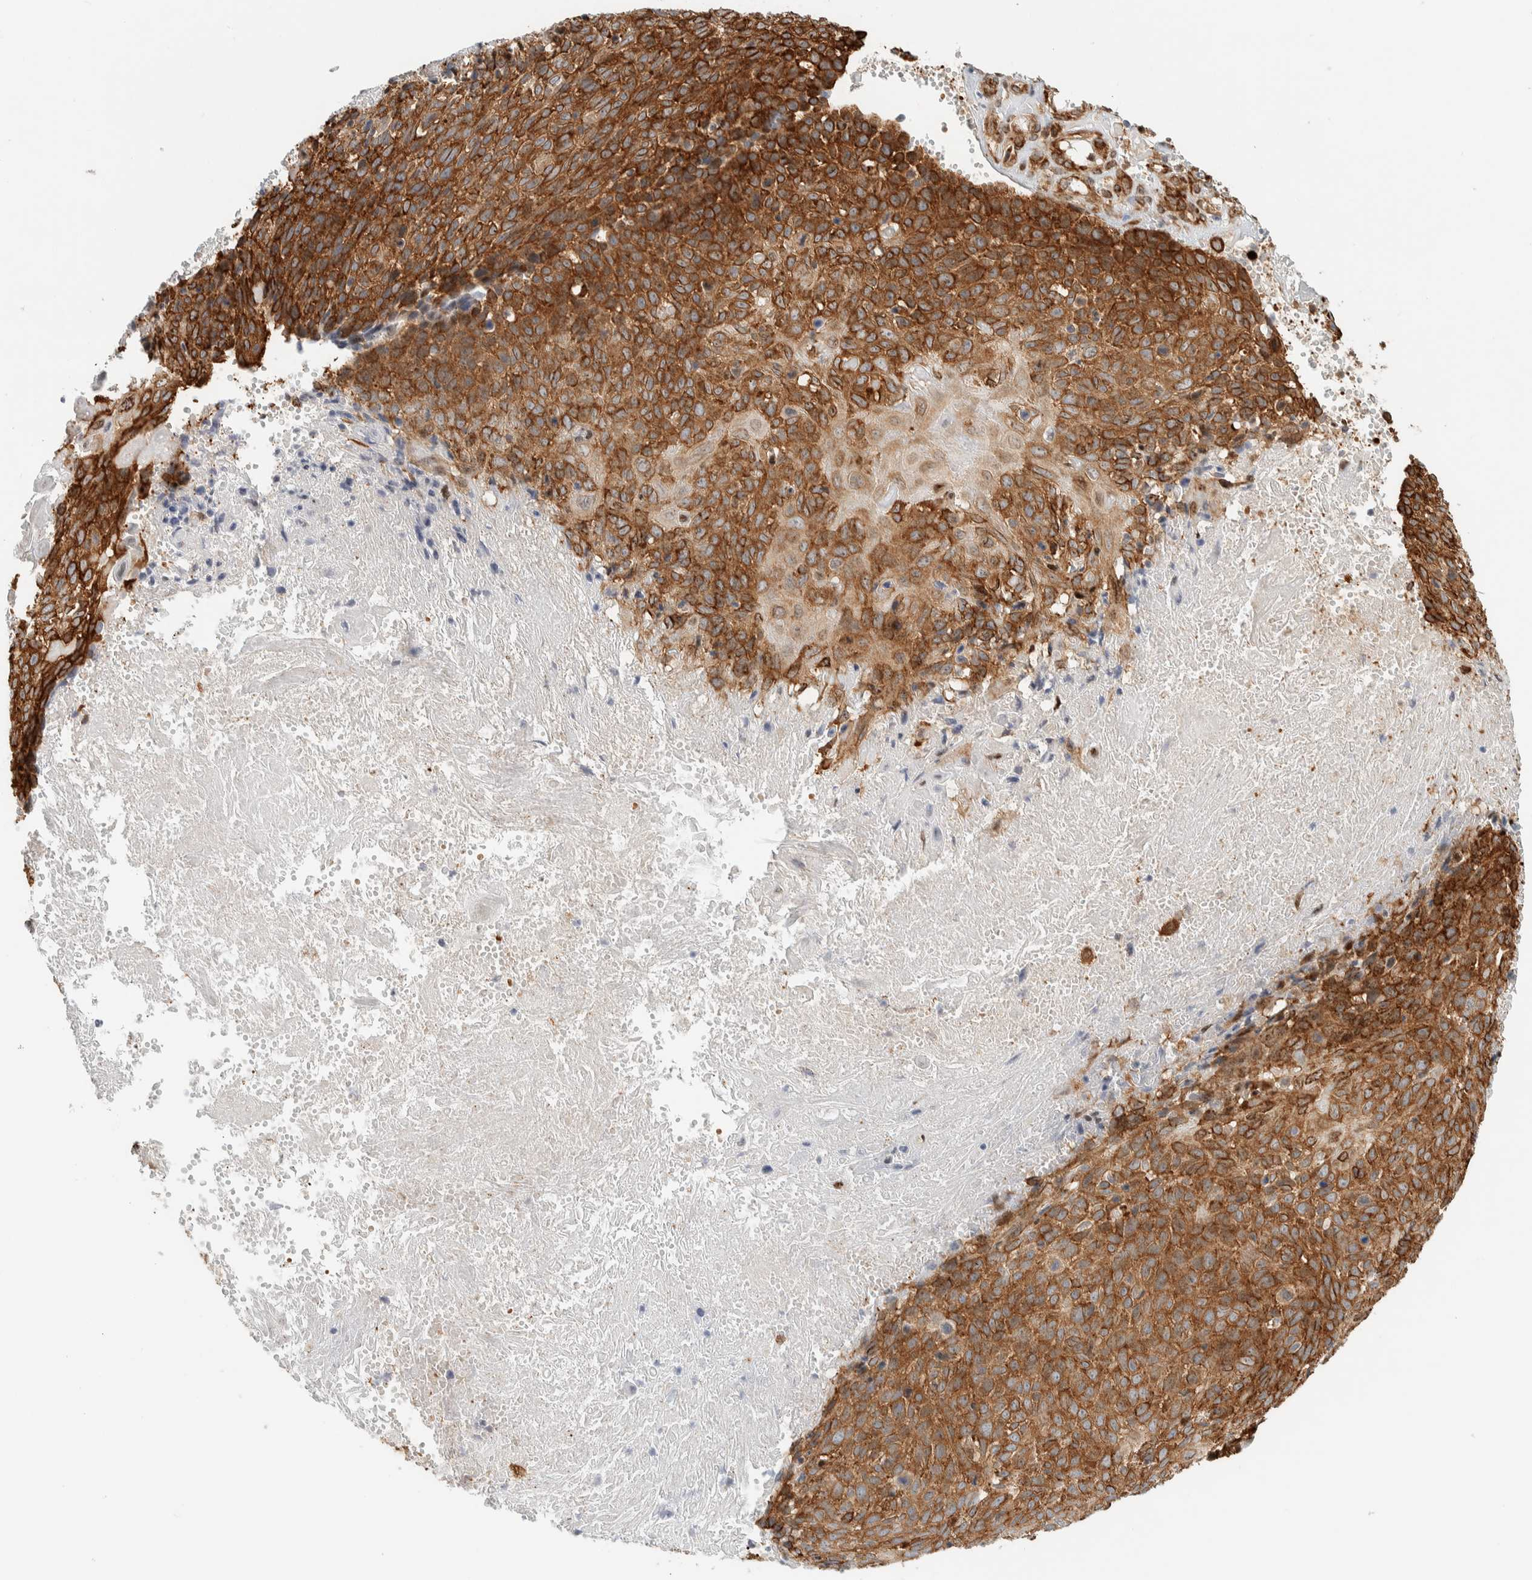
{"staining": {"intensity": "strong", "quantity": ">75%", "location": "cytoplasmic/membranous"}, "tissue": "cervical cancer", "cell_type": "Tumor cells", "image_type": "cancer", "snomed": [{"axis": "morphology", "description": "Squamous cell carcinoma, NOS"}, {"axis": "topography", "description": "Cervix"}], "caption": "Tumor cells reveal strong cytoplasmic/membranous staining in about >75% of cells in squamous cell carcinoma (cervical).", "gene": "LLGL2", "patient": {"sex": "female", "age": 74}}